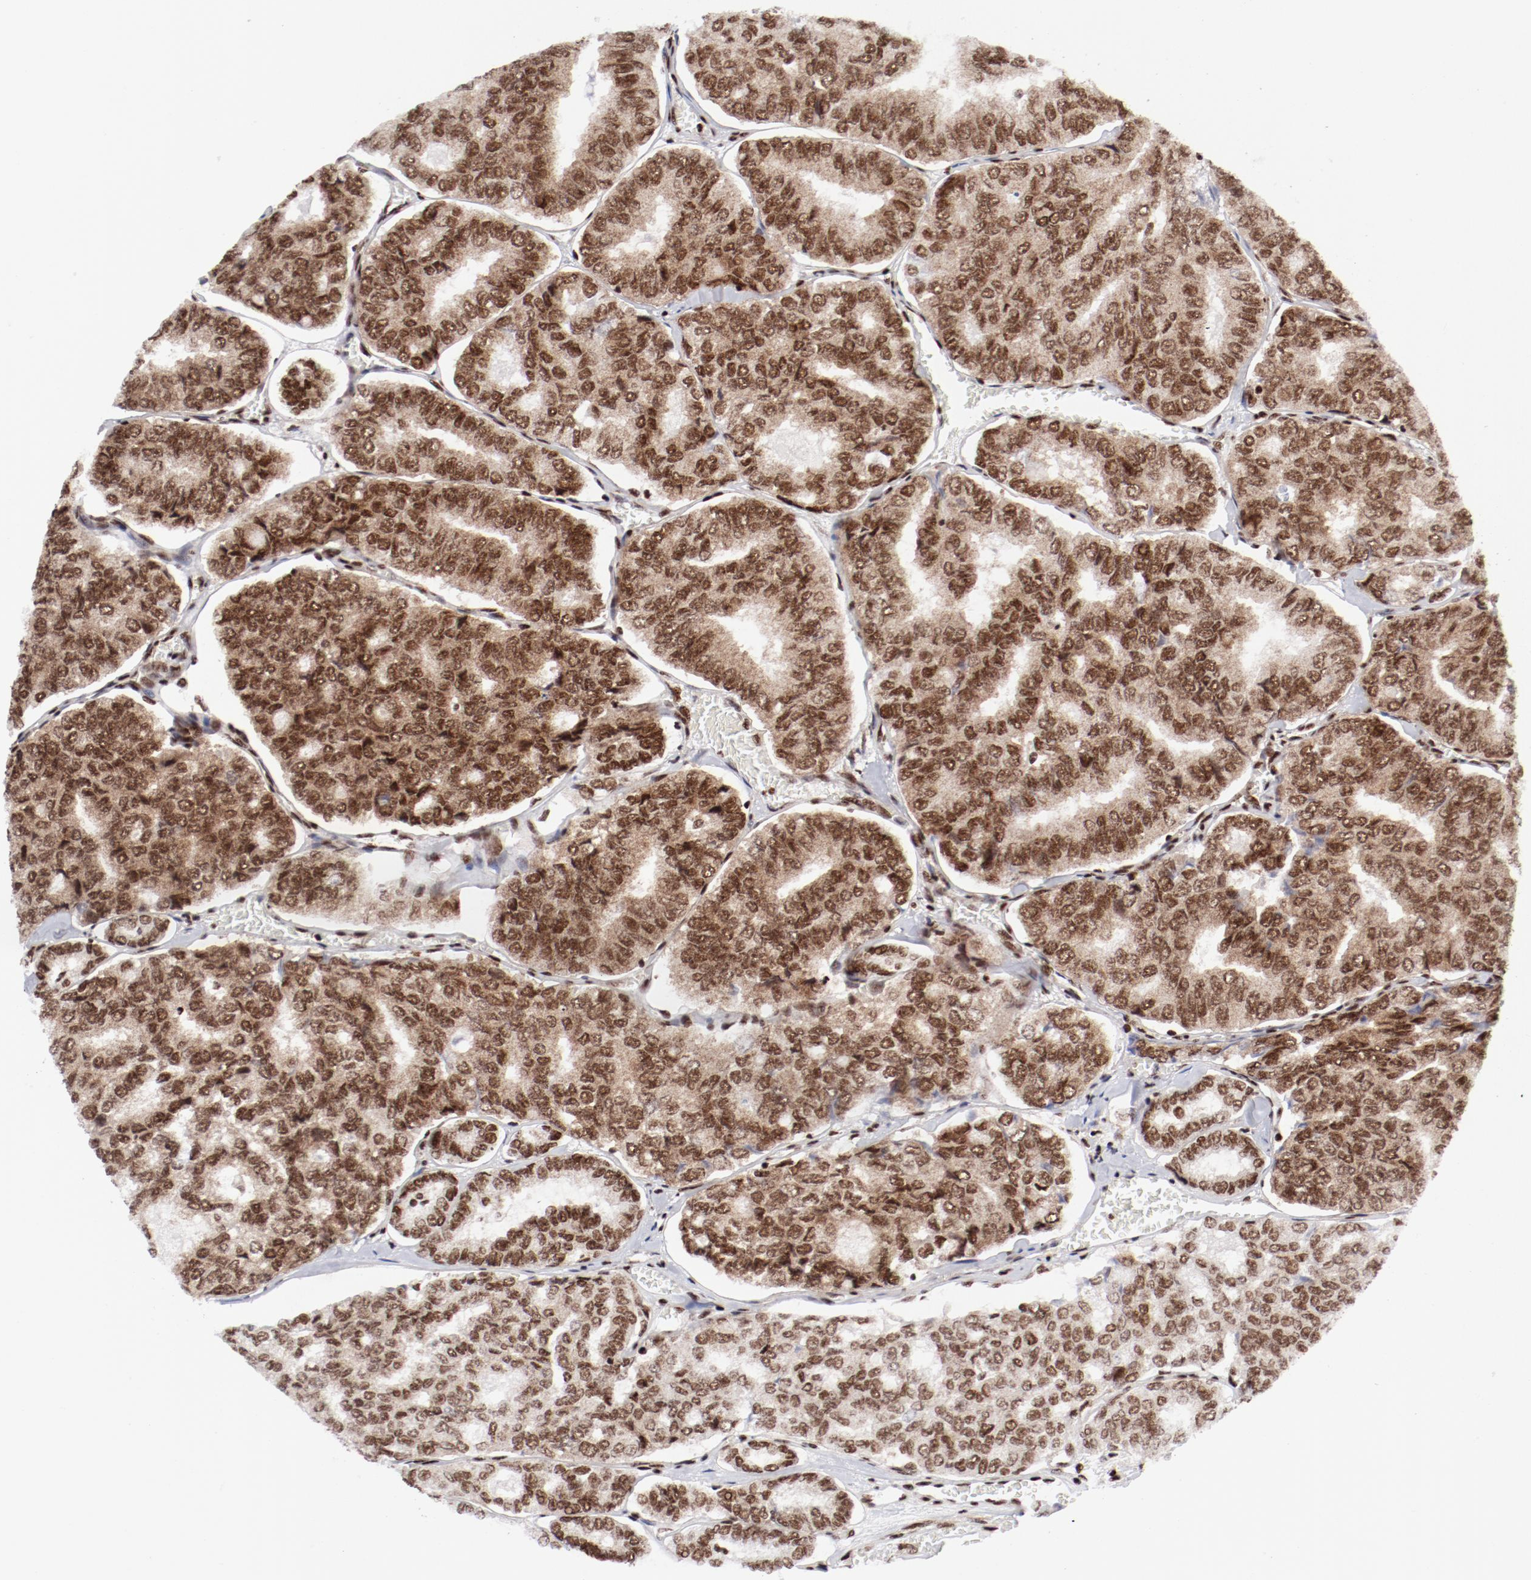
{"staining": {"intensity": "strong", "quantity": ">75%", "location": "nuclear"}, "tissue": "thyroid cancer", "cell_type": "Tumor cells", "image_type": "cancer", "snomed": [{"axis": "morphology", "description": "Papillary adenocarcinoma, NOS"}, {"axis": "topography", "description": "Thyroid gland"}], "caption": "An image showing strong nuclear positivity in about >75% of tumor cells in thyroid cancer (papillary adenocarcinoma), as visualized by brown immunohistochemical staining.", "gene": "NFYB", "patient": {"sex": "female", "age": 35}}